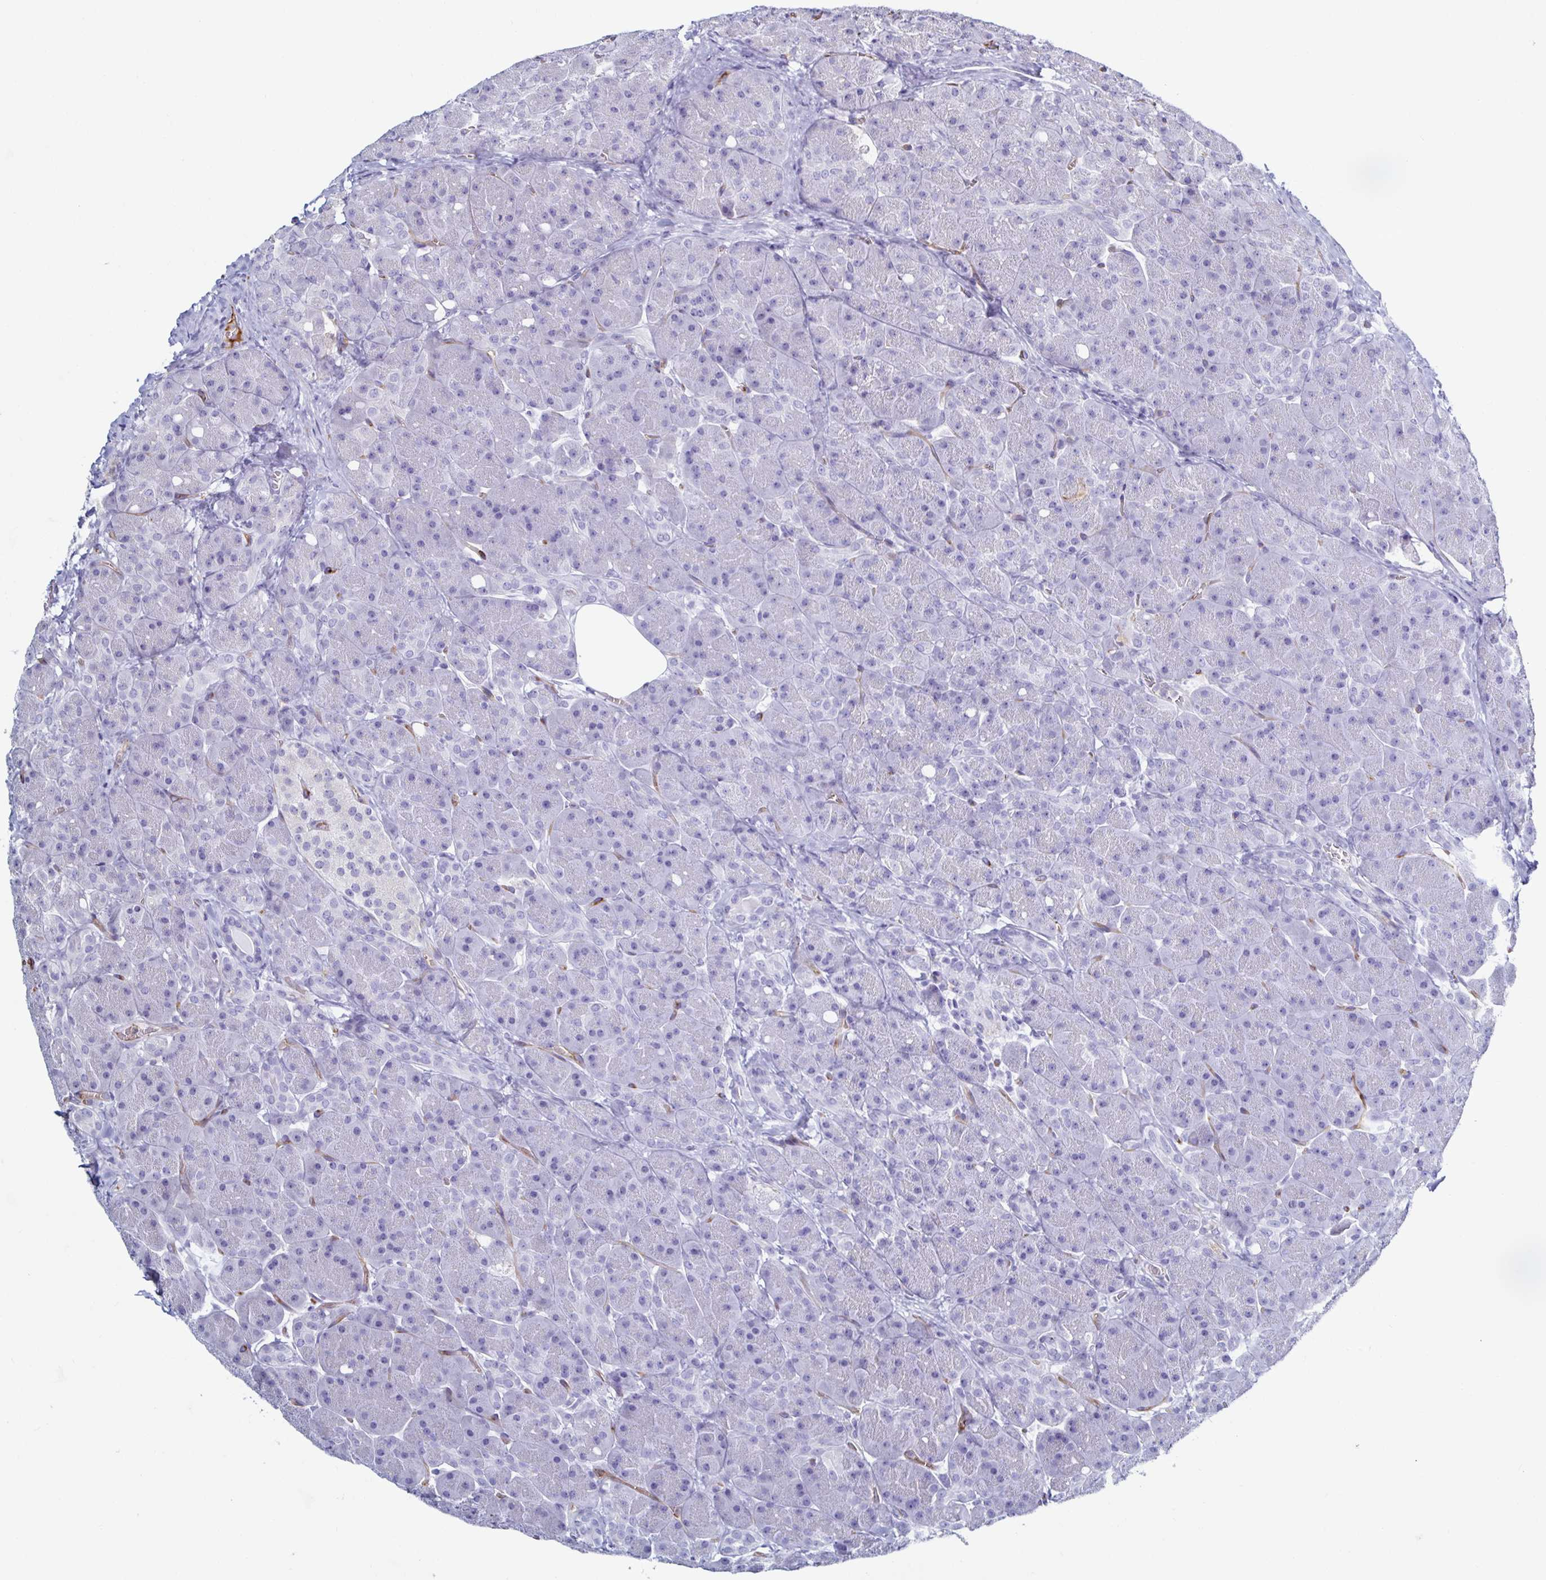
{"staining": {"intensity": "negative", "quantity": "none", "location": "none"}, "tissue": "pancreas", "cell_type": "Exocrine glandular cells", "image_type": "normal", "snomed": [{"axis": "morphology", "description": "Normal tissue, NOS"}, {"axis": "topography", "description": "Pancreas"}], "caption": "High magnification brightfield microscopy of unremarkable pancreas stained with DAB (brown) and counterstained with hematoxylin (blue): exocrine glandular cells show no significant staining. (DAB immunohistochemistry with hematoxylin counter stain).", "gene": "ACSBG2", "patient": {"sex": "male", "age": 55}}